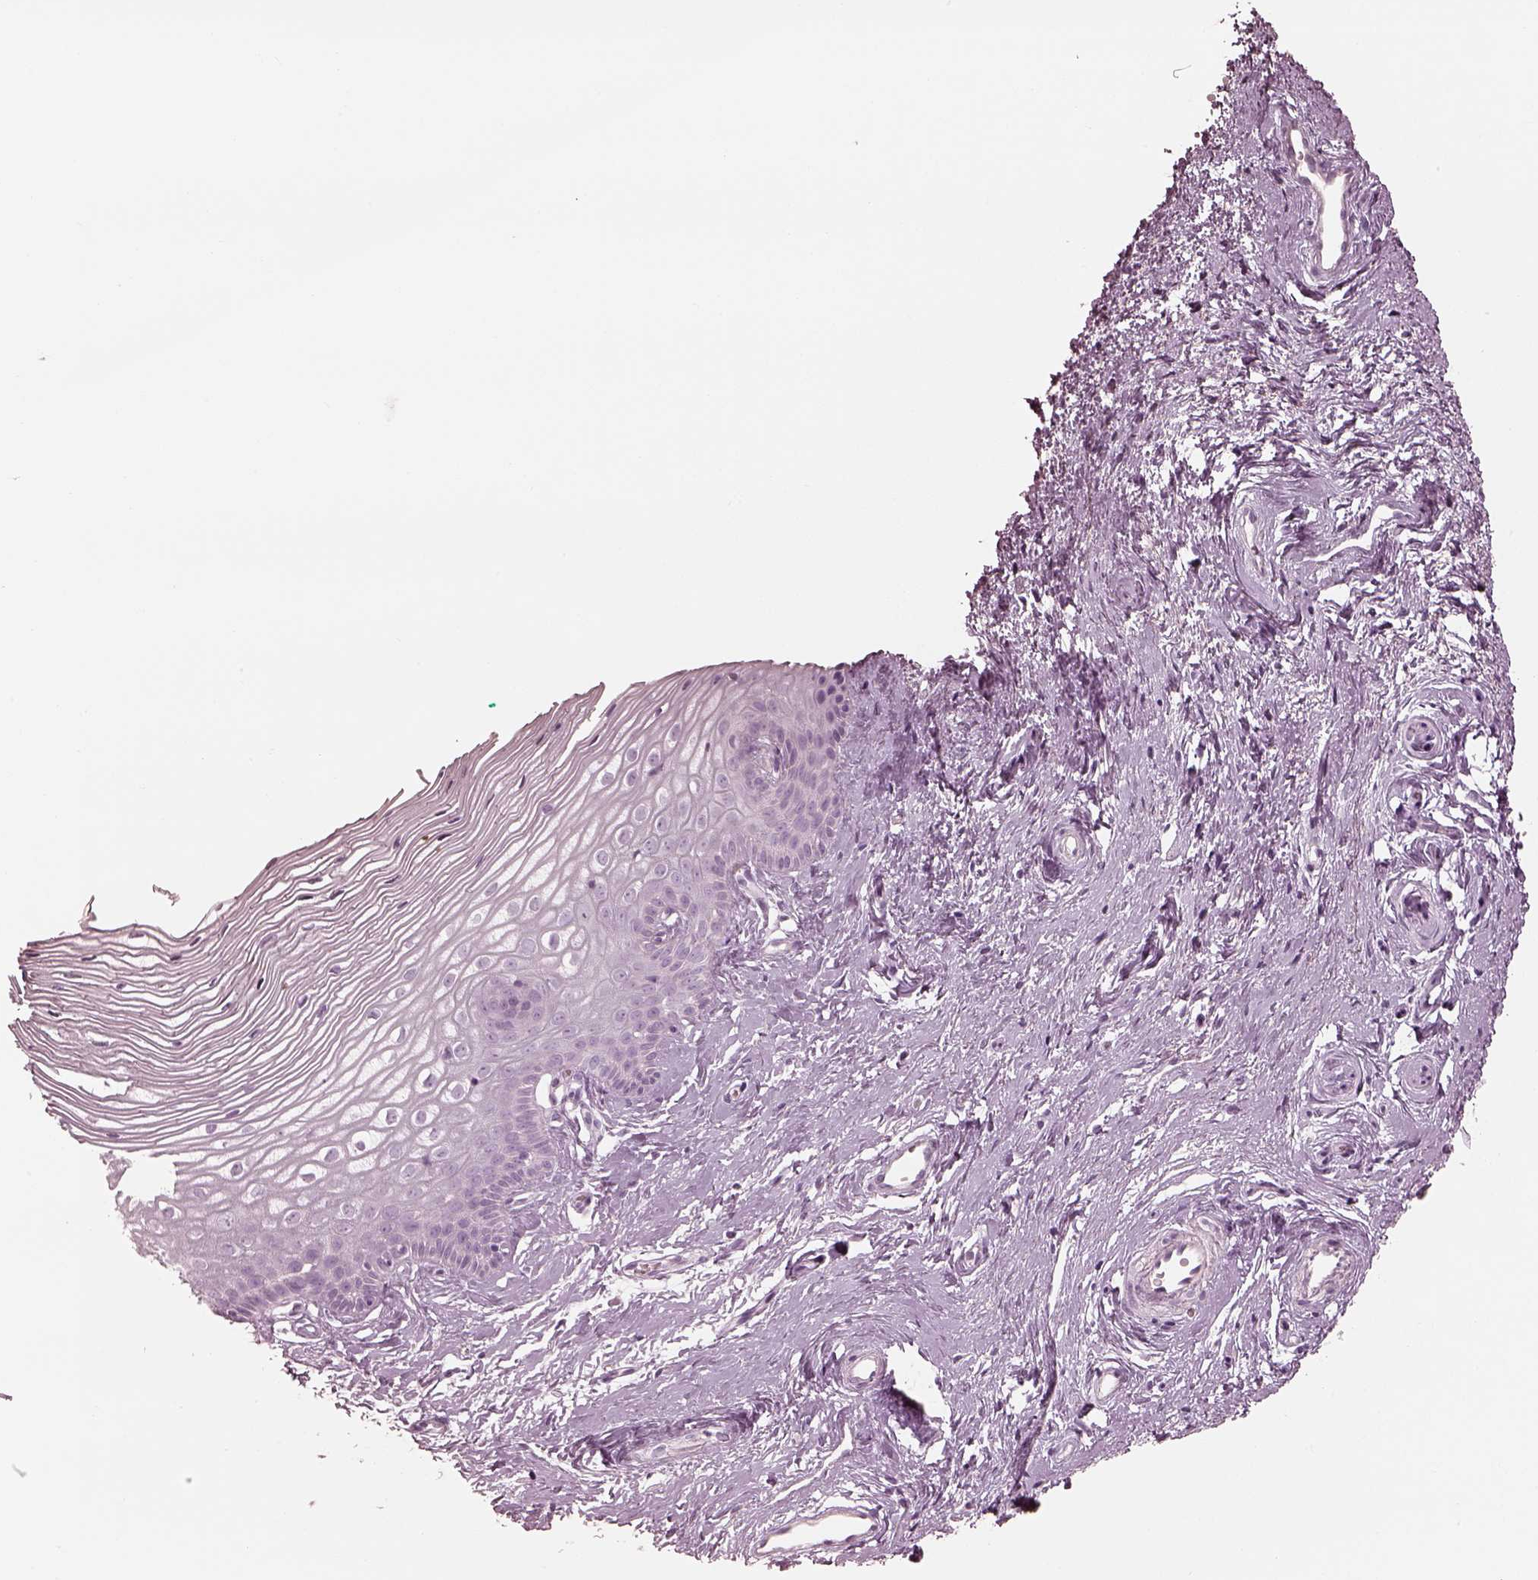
{"staining": {"intensity": "negative", "quantity": "none", "location": "none"}, "tissue": "cervix", "cell_type": "Glandular cells", "image_type": "normal", "snomed": [{"axis": "morphology", "description": "Normal tissue, NOS"}, {"axis": "topography", "description": "Cervix"}], "caption": "The micrograph displays no staining of glandular cells in normal cervix.", "gene": "RSPH9", "patient": {"sex": "female", "age": 40}}